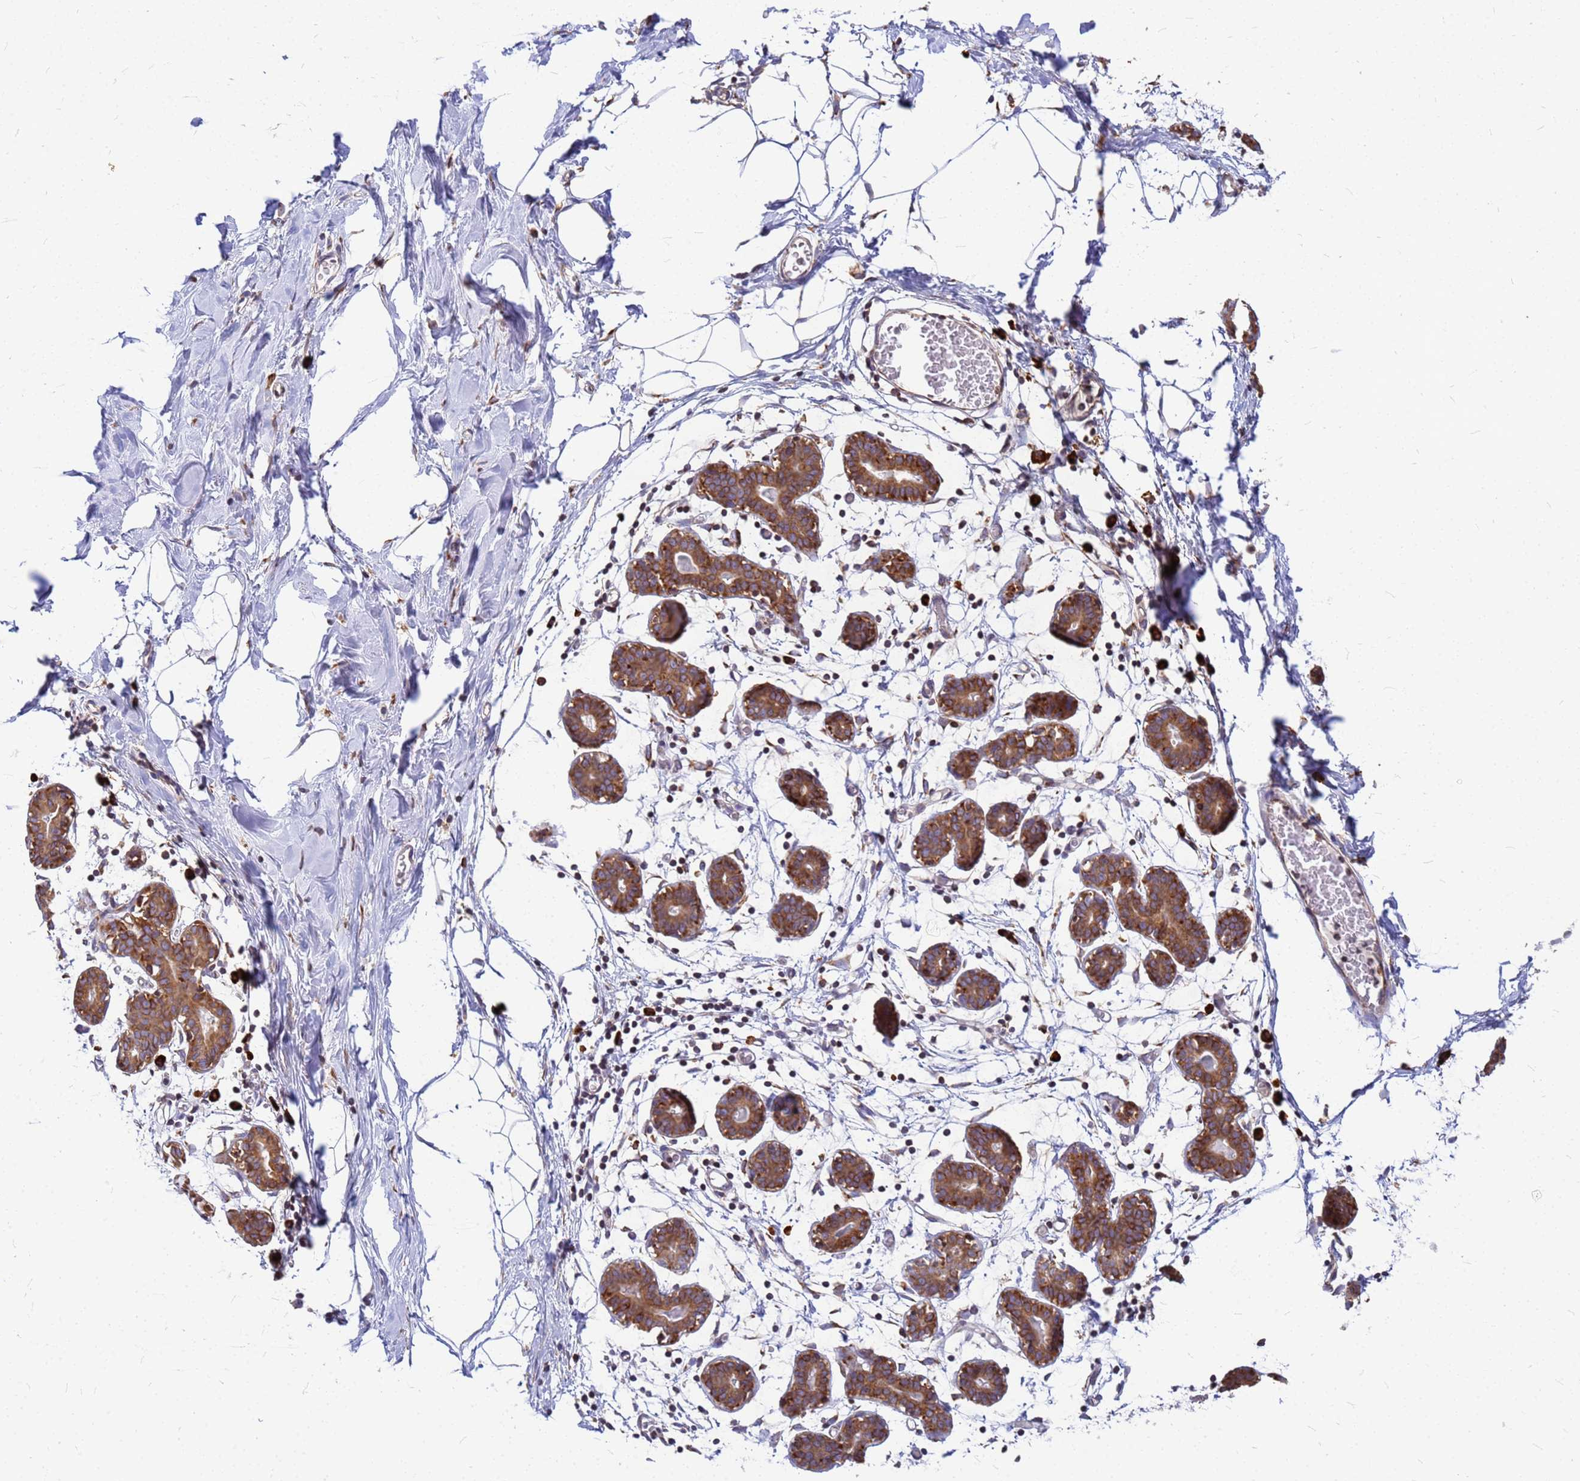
{"staining": {"intensity": "negative", "quantity": "none", "location": "none"}, "tissue": "breast", "cell_type": "Adipocytes", "image_type": "normal", "snomed": [{"axis": "morphology", "description": "Normal tissue, NOS"}, {"axis": "topography", "description": "Breast"}], "caption": "High power microscopy photomicrograph of an immunohistochemistry (IHC) micrograph of unremarkable breast, revealing no significant expression in adipocytes. (DAB immunohistochemistry (IHC), high magnification).", "gene": "SSR4", "patient": {"sex": "female", "age": 27}}